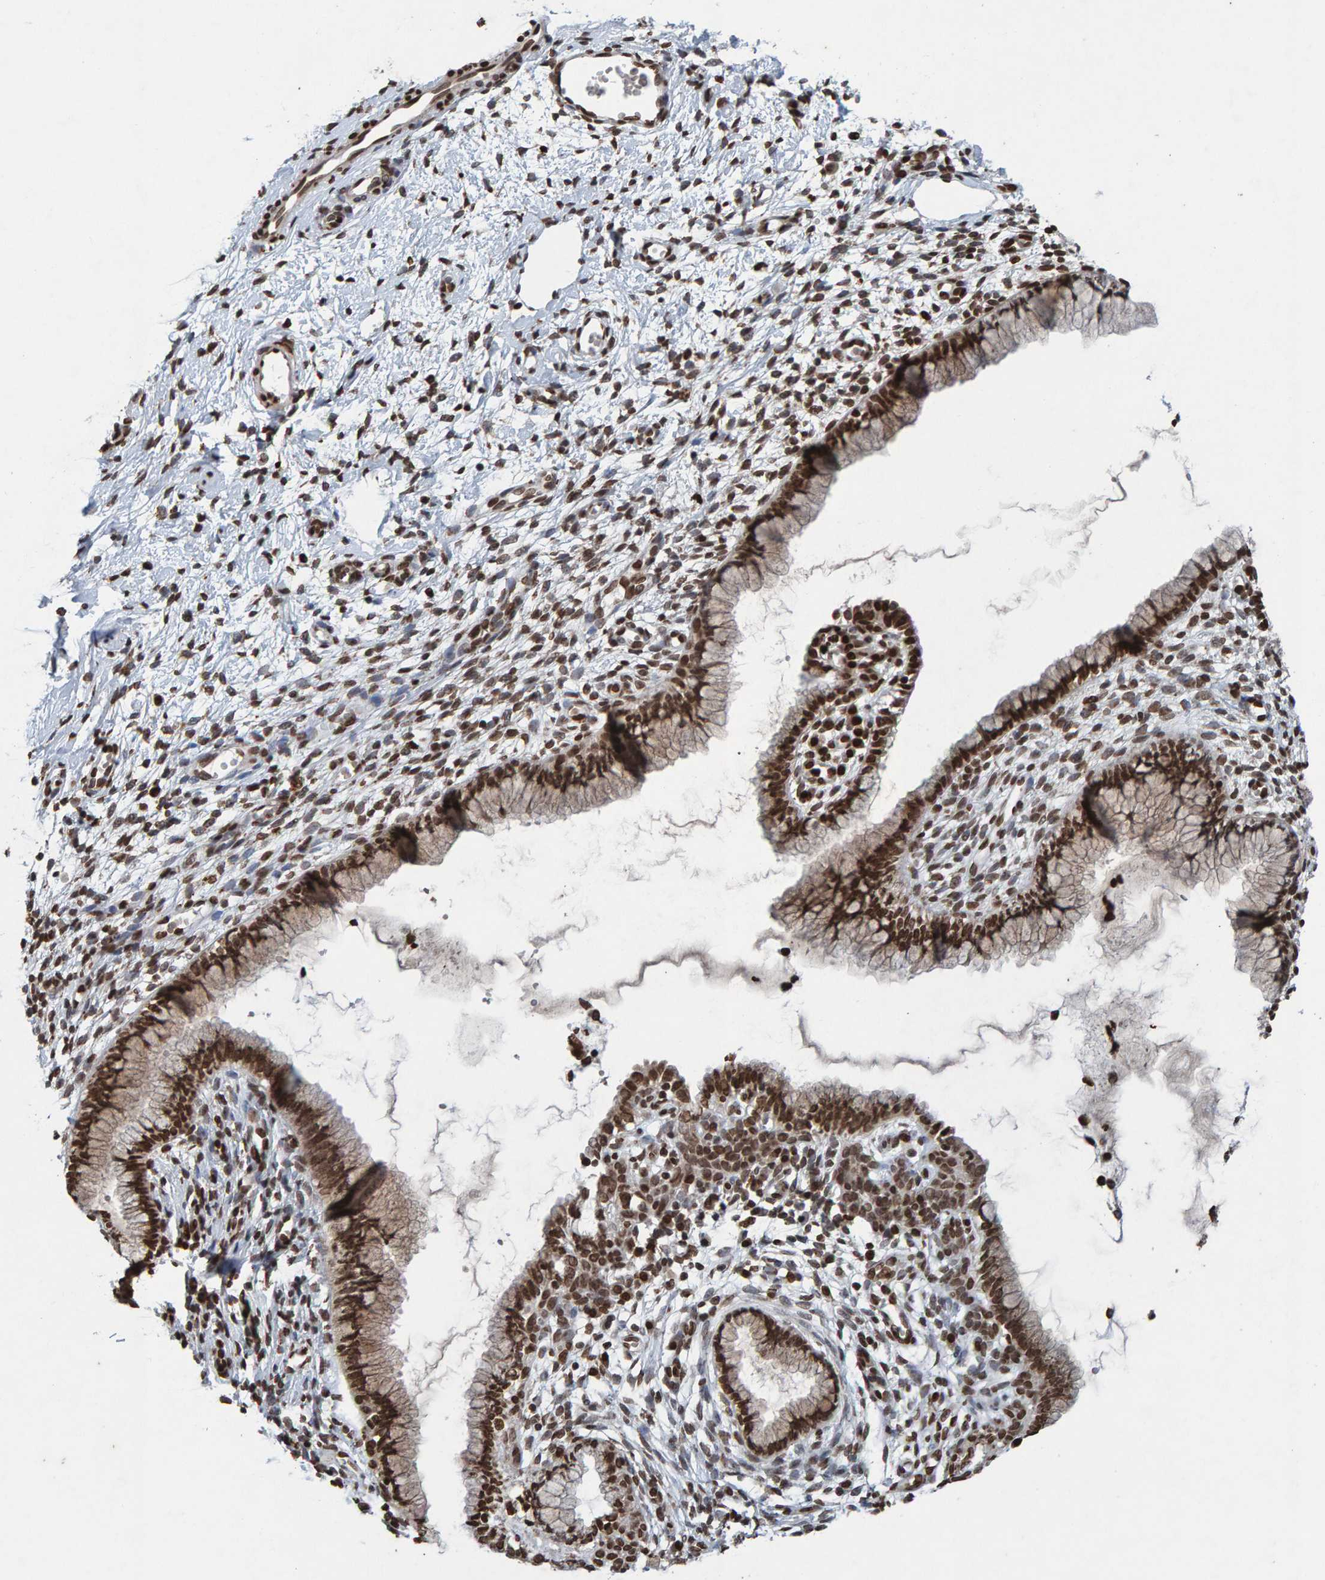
{"staining": {"intensity": "strong", "quantity": ">75%", "location": "nuclear"}, "tissue": "cervix", "cell_type": "Glandular cells", "image_type": "normal", "snomed": [{"axis": "morphology", "description": "Normal tissue, NOS"}, {"axis": "topography", "description": "Cervix"}], "caption": "About >75% of glandular cells in normal cervix show strong nuclear protein staining as visualized by brown immunohistochemical staining.", "gene": "H2AZ1", "patient": {"sex": "female", "age": 65}}